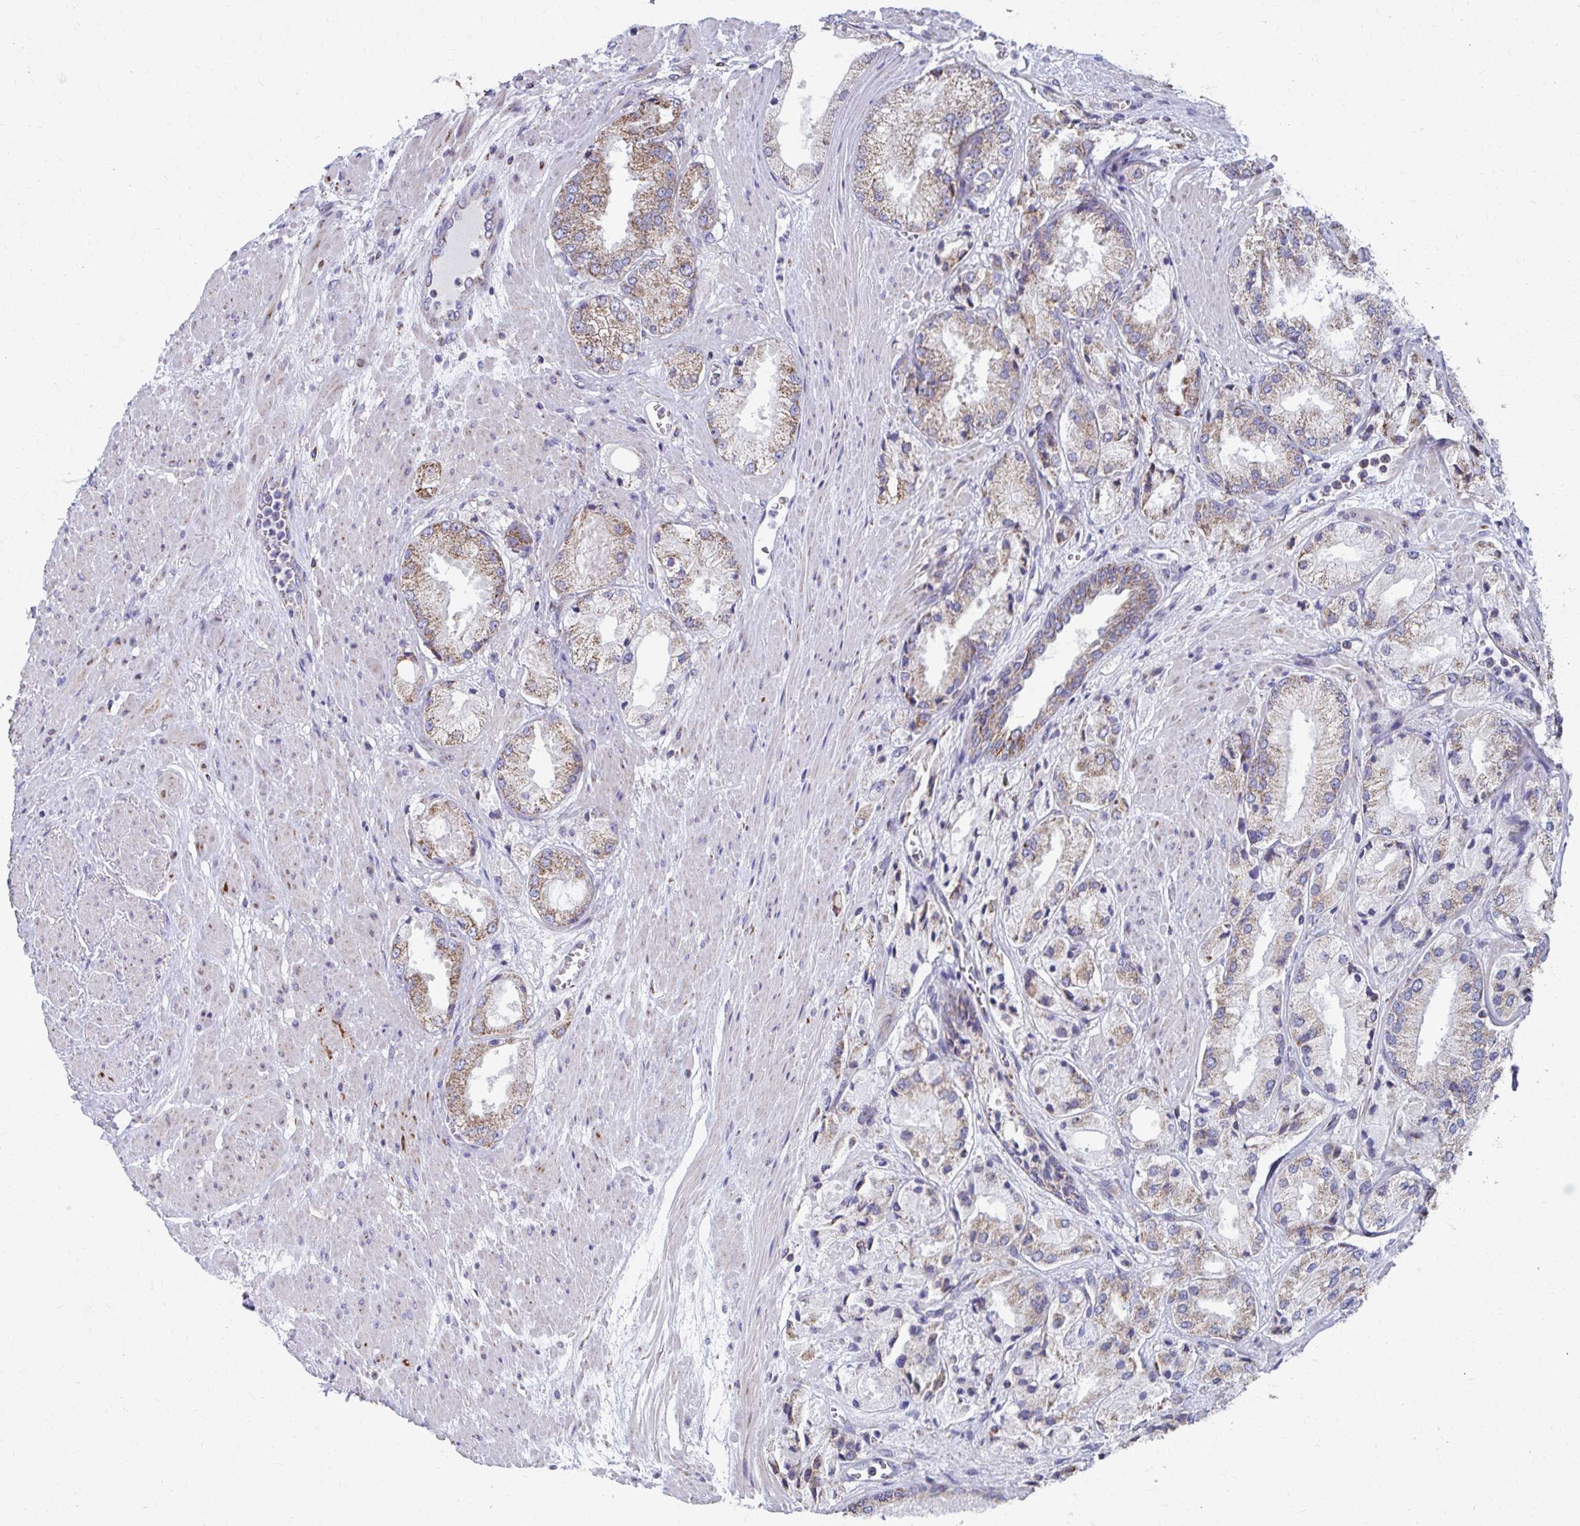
{"staining": {"intensity": "moderate", "quantity": "25%-75%", "location": "cytoplasmic/membranous"}, "tissue": "prostate cancer", "cell_type": "Tumor cells", "image_type": "cancer", "snomed": [{"axis": "morphology", "description": "Adenocarcinoma, High grade"}, {"axis": "topography", "description": "Prostate"}], "caption": "Immunohistochemistry (DAB) staining of high-grade adenocarcinoma (prostate) demonstrates moderate cytoplasmic/membranous protein staining in approximately 25%-75% of tumor cells. (Brightfield microscopy of DAB IHC at high magnification).", "gene": "RCC1L", "patient": {"sex": "male", "age": 68}}